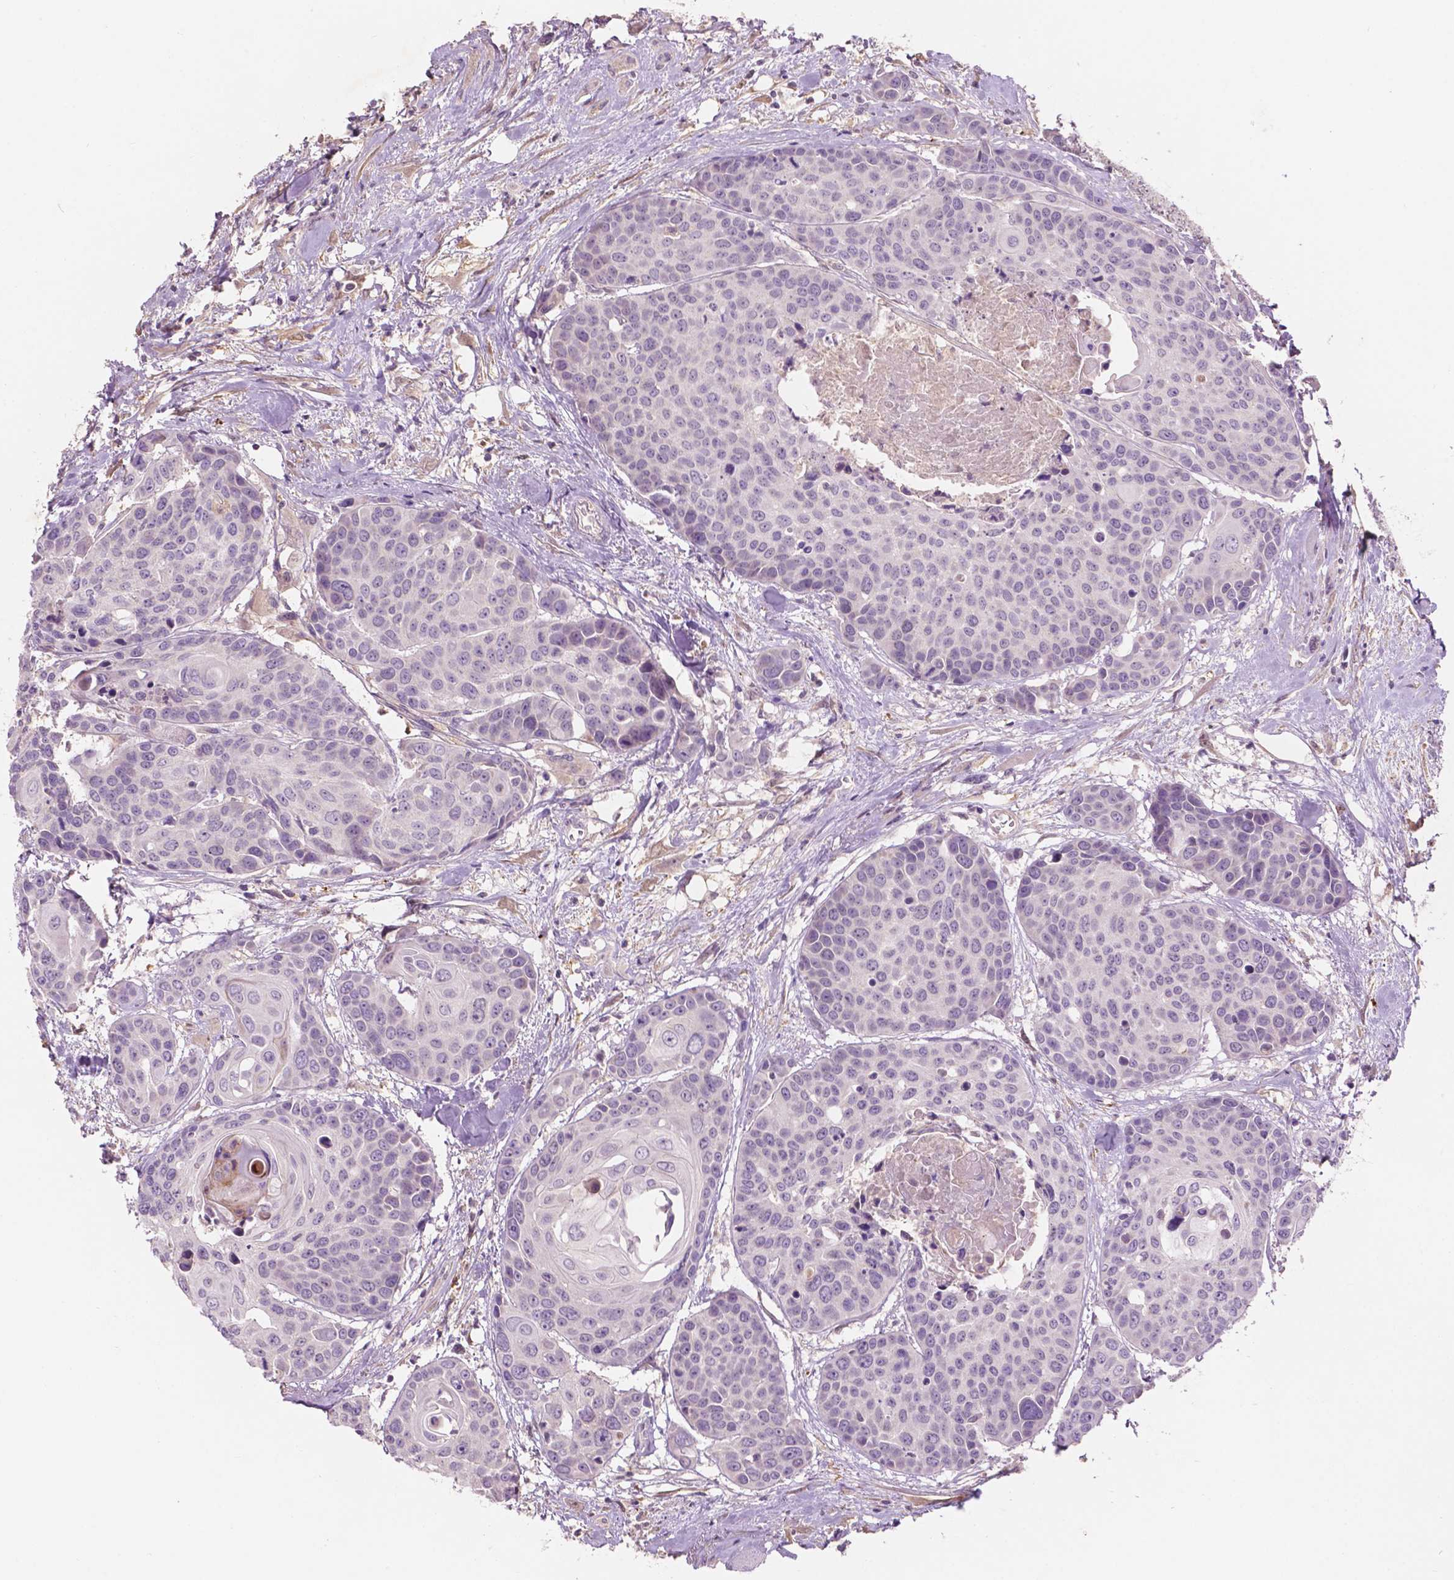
{"staining": {"intensity": "negative", "quantity": "none", "location": "none"}, "tissue": "head and neck cancer", "cell_type": "Tumor cells", "image_type": "cancer", "snomed": [{"axis": "morphology", "description": "Squamous cell carcinoma, NOS"}, {"axis": "topography", "description": "Oral tissue"}, {"axis": "topography", "description": "Head-Neck"}], "caption": "Squamous cell carcinoma (head and neck) was stained to show a protein in brown. There is no significant staining in tumor cells.", "gene": "GPR37", "patient": {"sex": "male", "age": 56}}